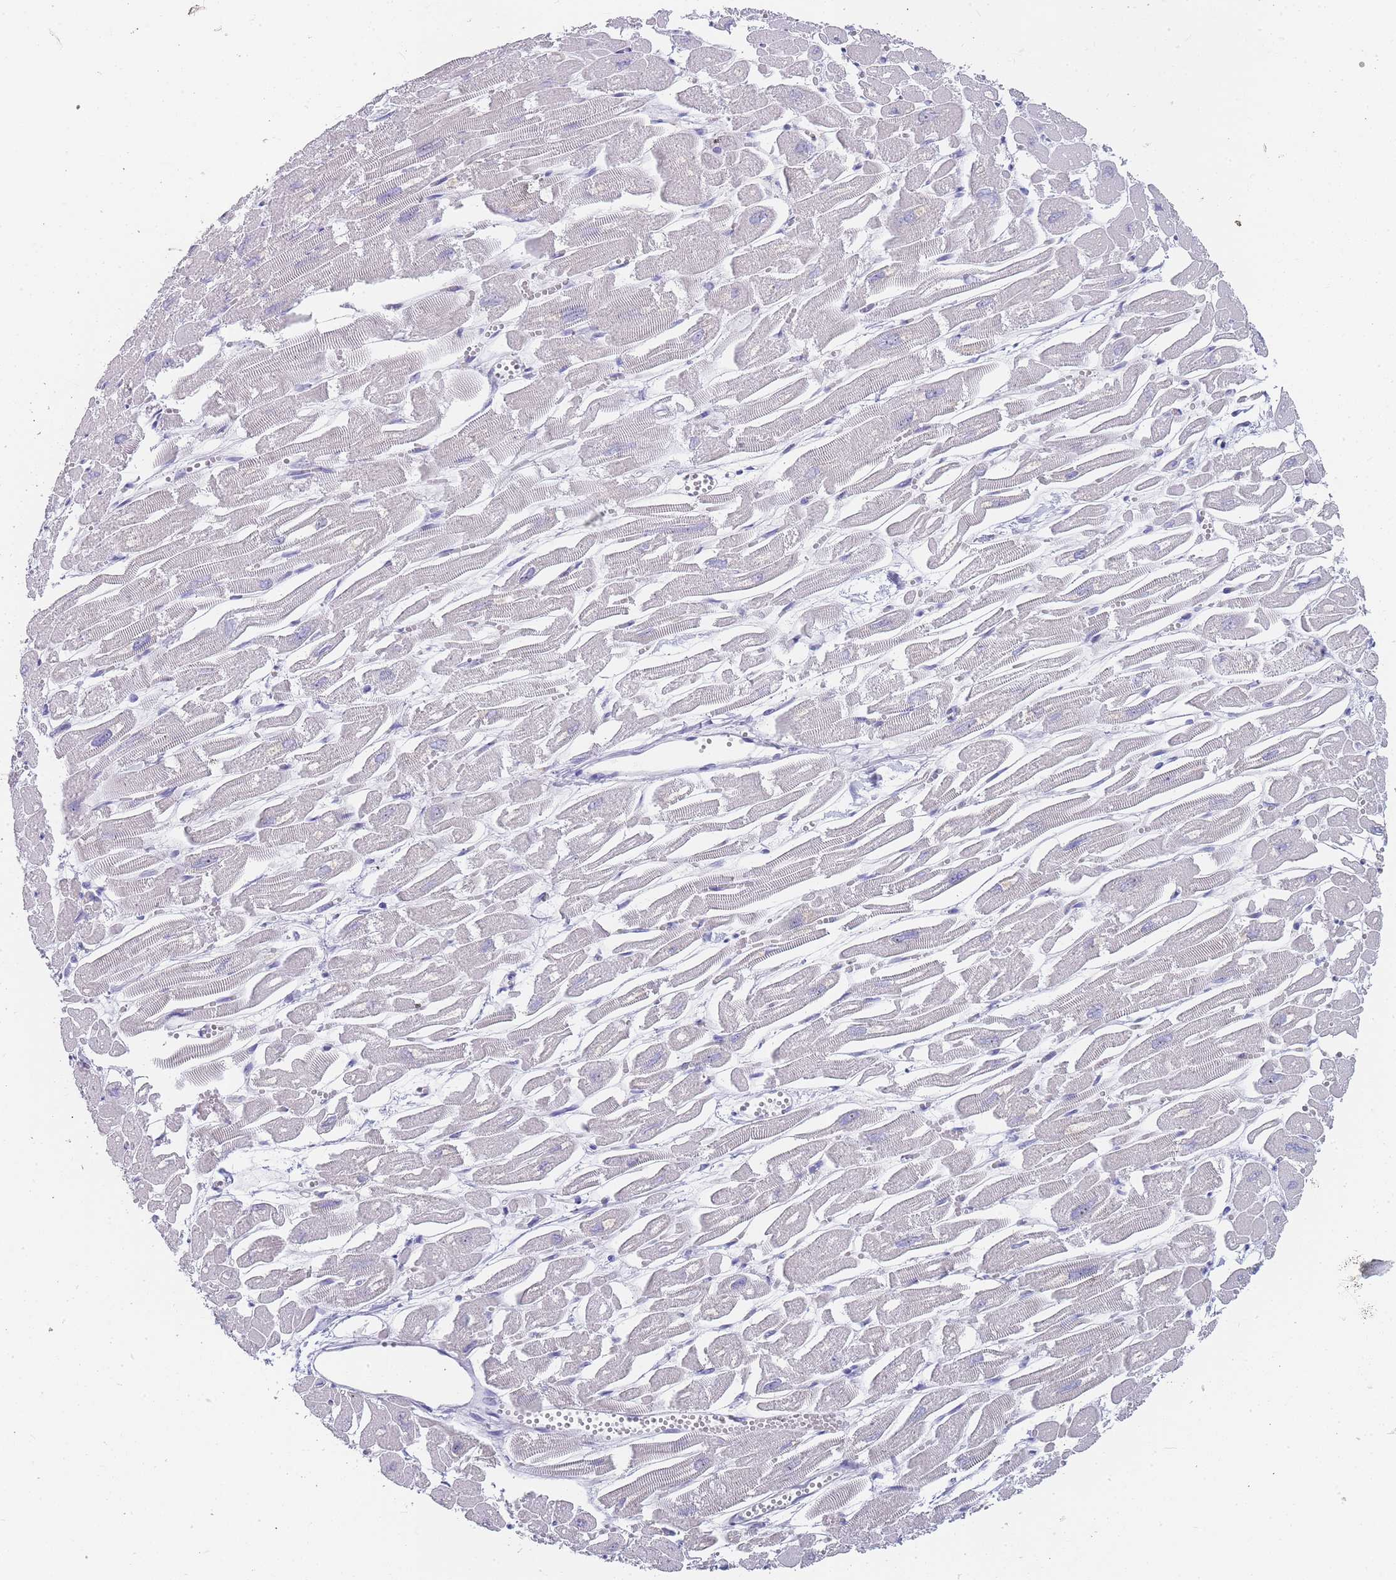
{"staining": {"intensity": "negative", "quantity": "none", "location": "none"}, "tissue": "heart muscle", "cell_type": "Cardiomyocytes", "image_type": "normal", "snomed": [{"axis": "morphology", "description": "Normal tissue, NOS"}, {"axis": "topography", "description": "Heart"}], "caption": "This is an immunohistochemistry (IHC) image of benign heart muscle. There is no expression in cardiomyocytes.", "gene": "NOP14", "patient": {"sex": "male", "age": 54}}